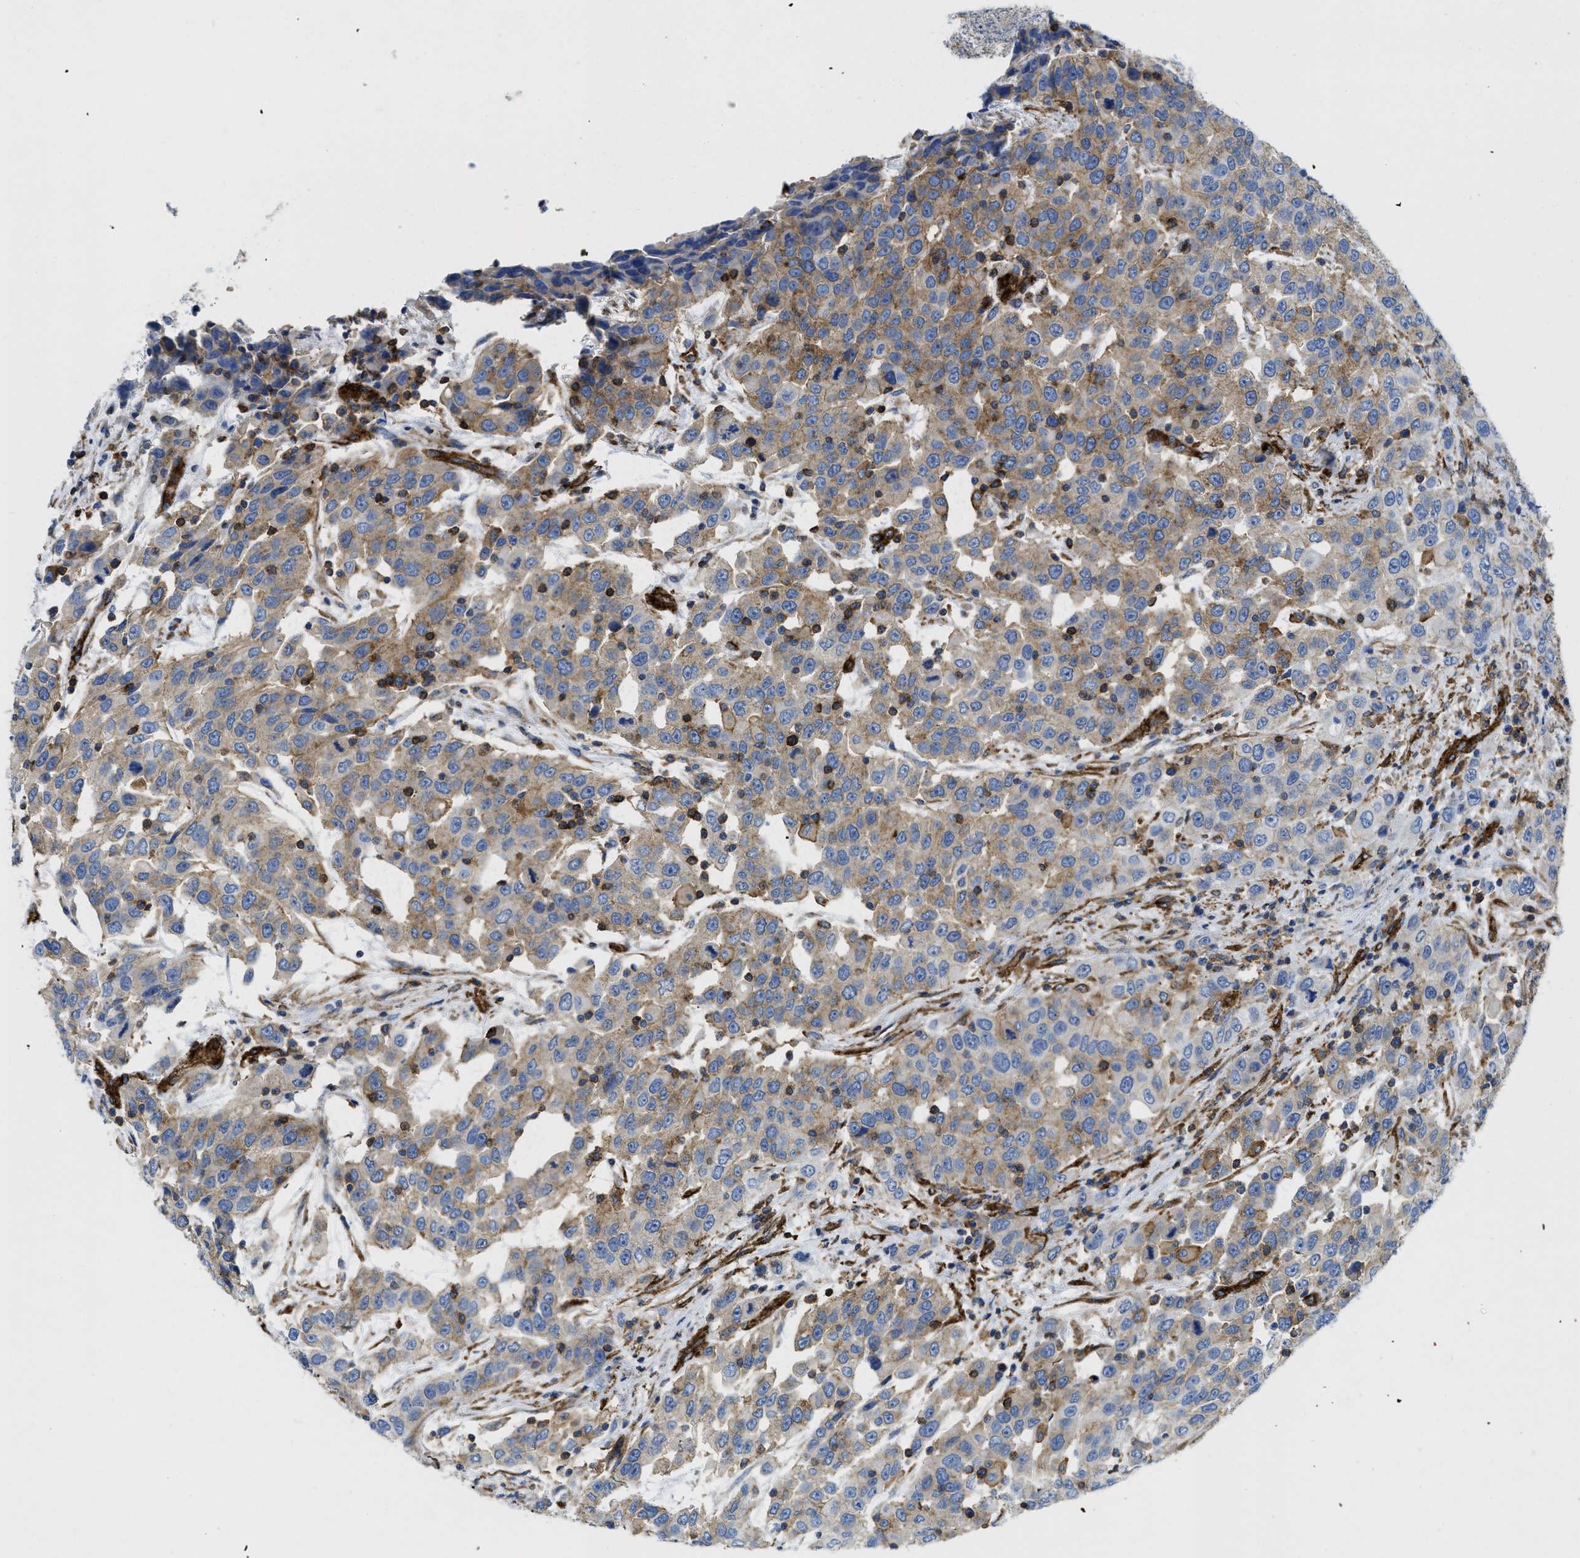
{"staining": {"intensity": "moderate", "quantity": "25%-75%", "location": "cytoplasmic/membranous"}, "tissue": "urothelial cancer", "cell_type": "Tumor cells", "image_type": "cancer", "snomed": [{"axis": "morphology", "description": "Urothelial carcinoma, High grade"}, {"axis": "topography", "description": "Urinary bladder"}], "caption": "Protein analysis of high-grade urothelial carcinoma tissue displays moderate cytoplasmic/membranous expression in approximately 25%-75% of tumor cells.", "gene": "HIP1", "patient": {"sex": "female", "age": 80}}